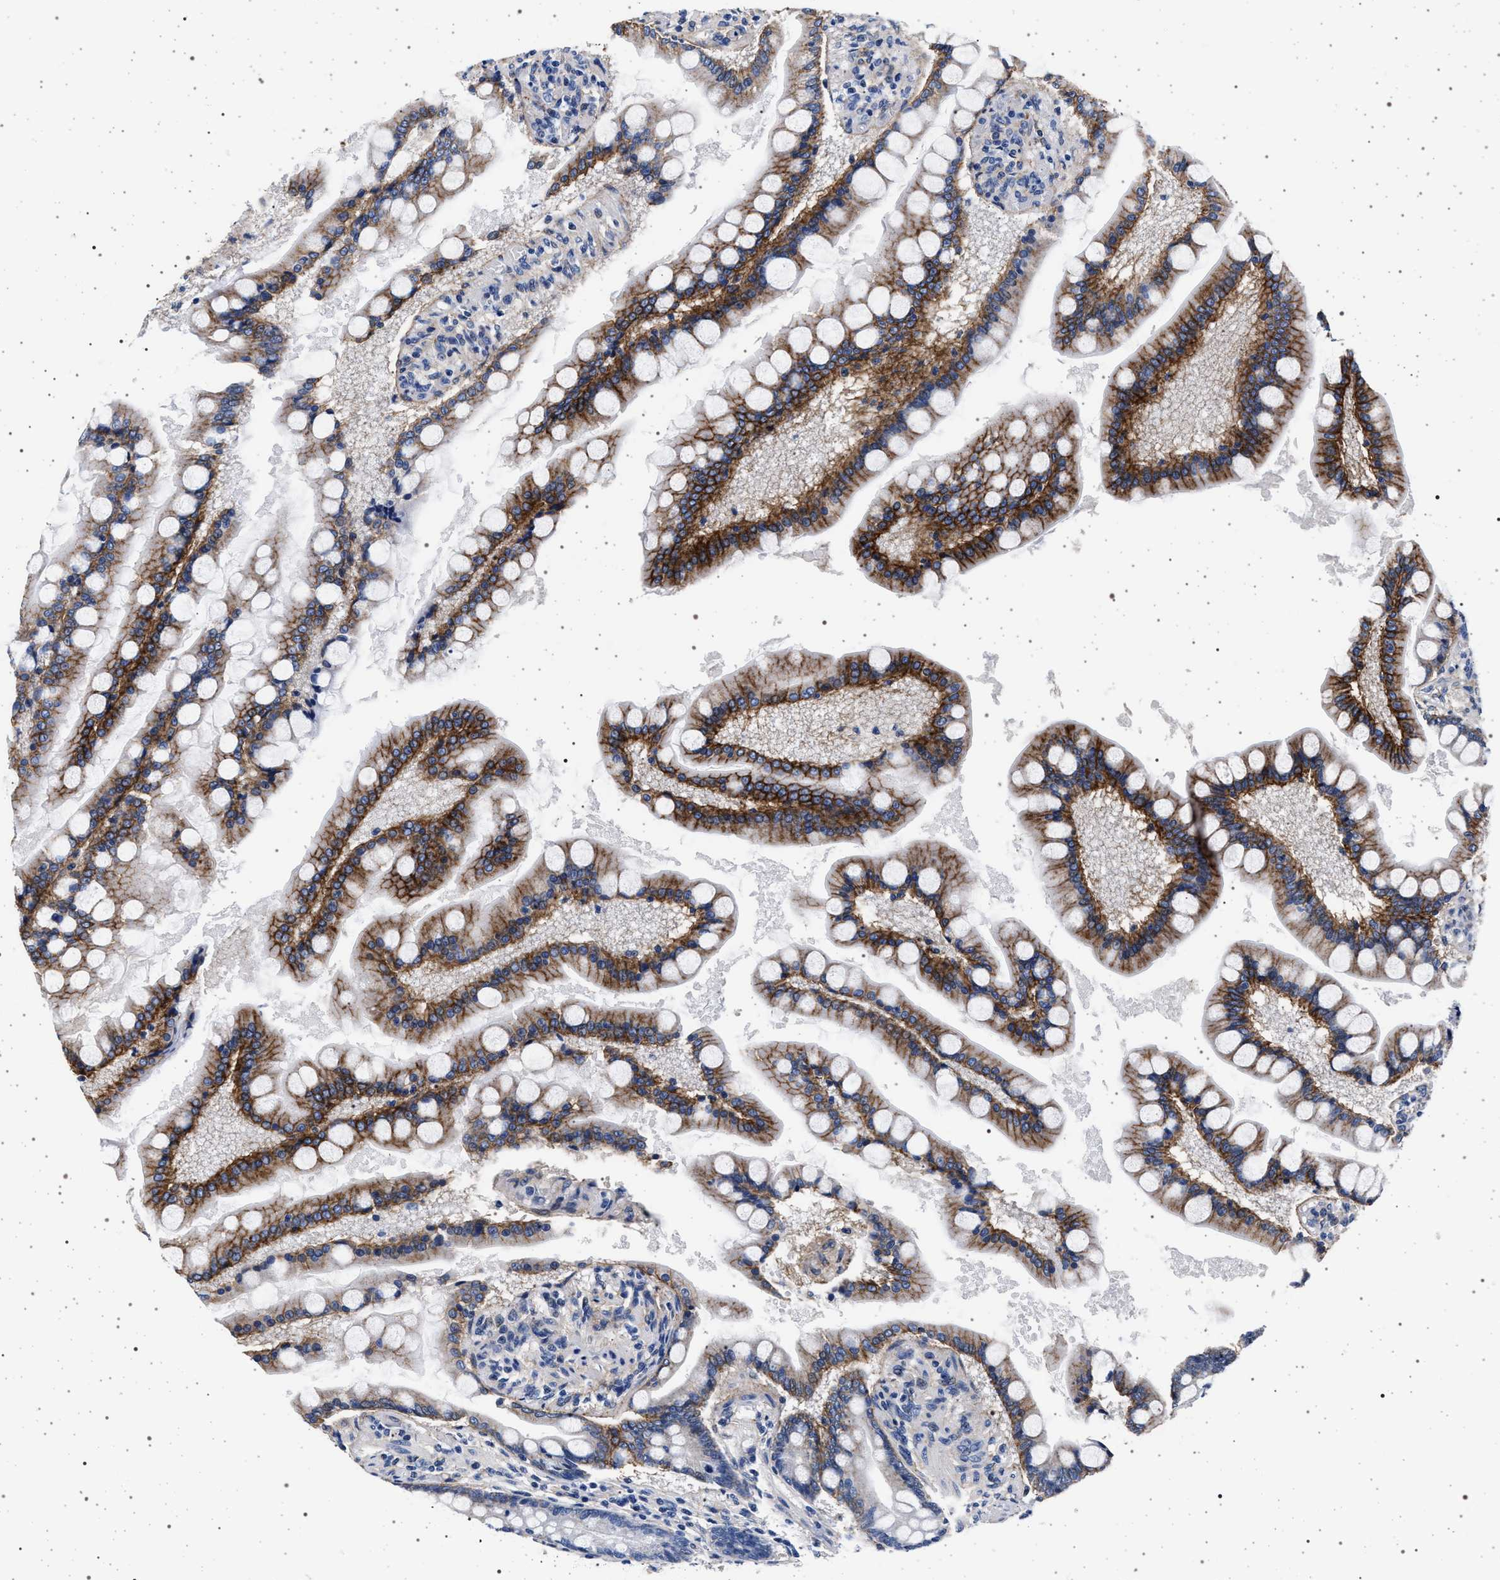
{"staining": {"intensity": "strong", "quantity": ">75%", "location": "cytoplasmic/membranous"}, "tissue": "small intestine", "cell_type": "Glandular cells", "image_type": "normal", "snomed": [{"axis": "morphology", "description": "Normal tissue, NOS"}, {"axis": "topography", "description": "Small intestine"}], "caption": "Small intestine stained with DAB immunohistochemistry (IHC) demonstrates high levels of strong cytoplasmic/membranous positivity in approximately >75% of glandular cells.", "gene": "SLC9A1", "patient": {"sex": "male", "age": 41}}